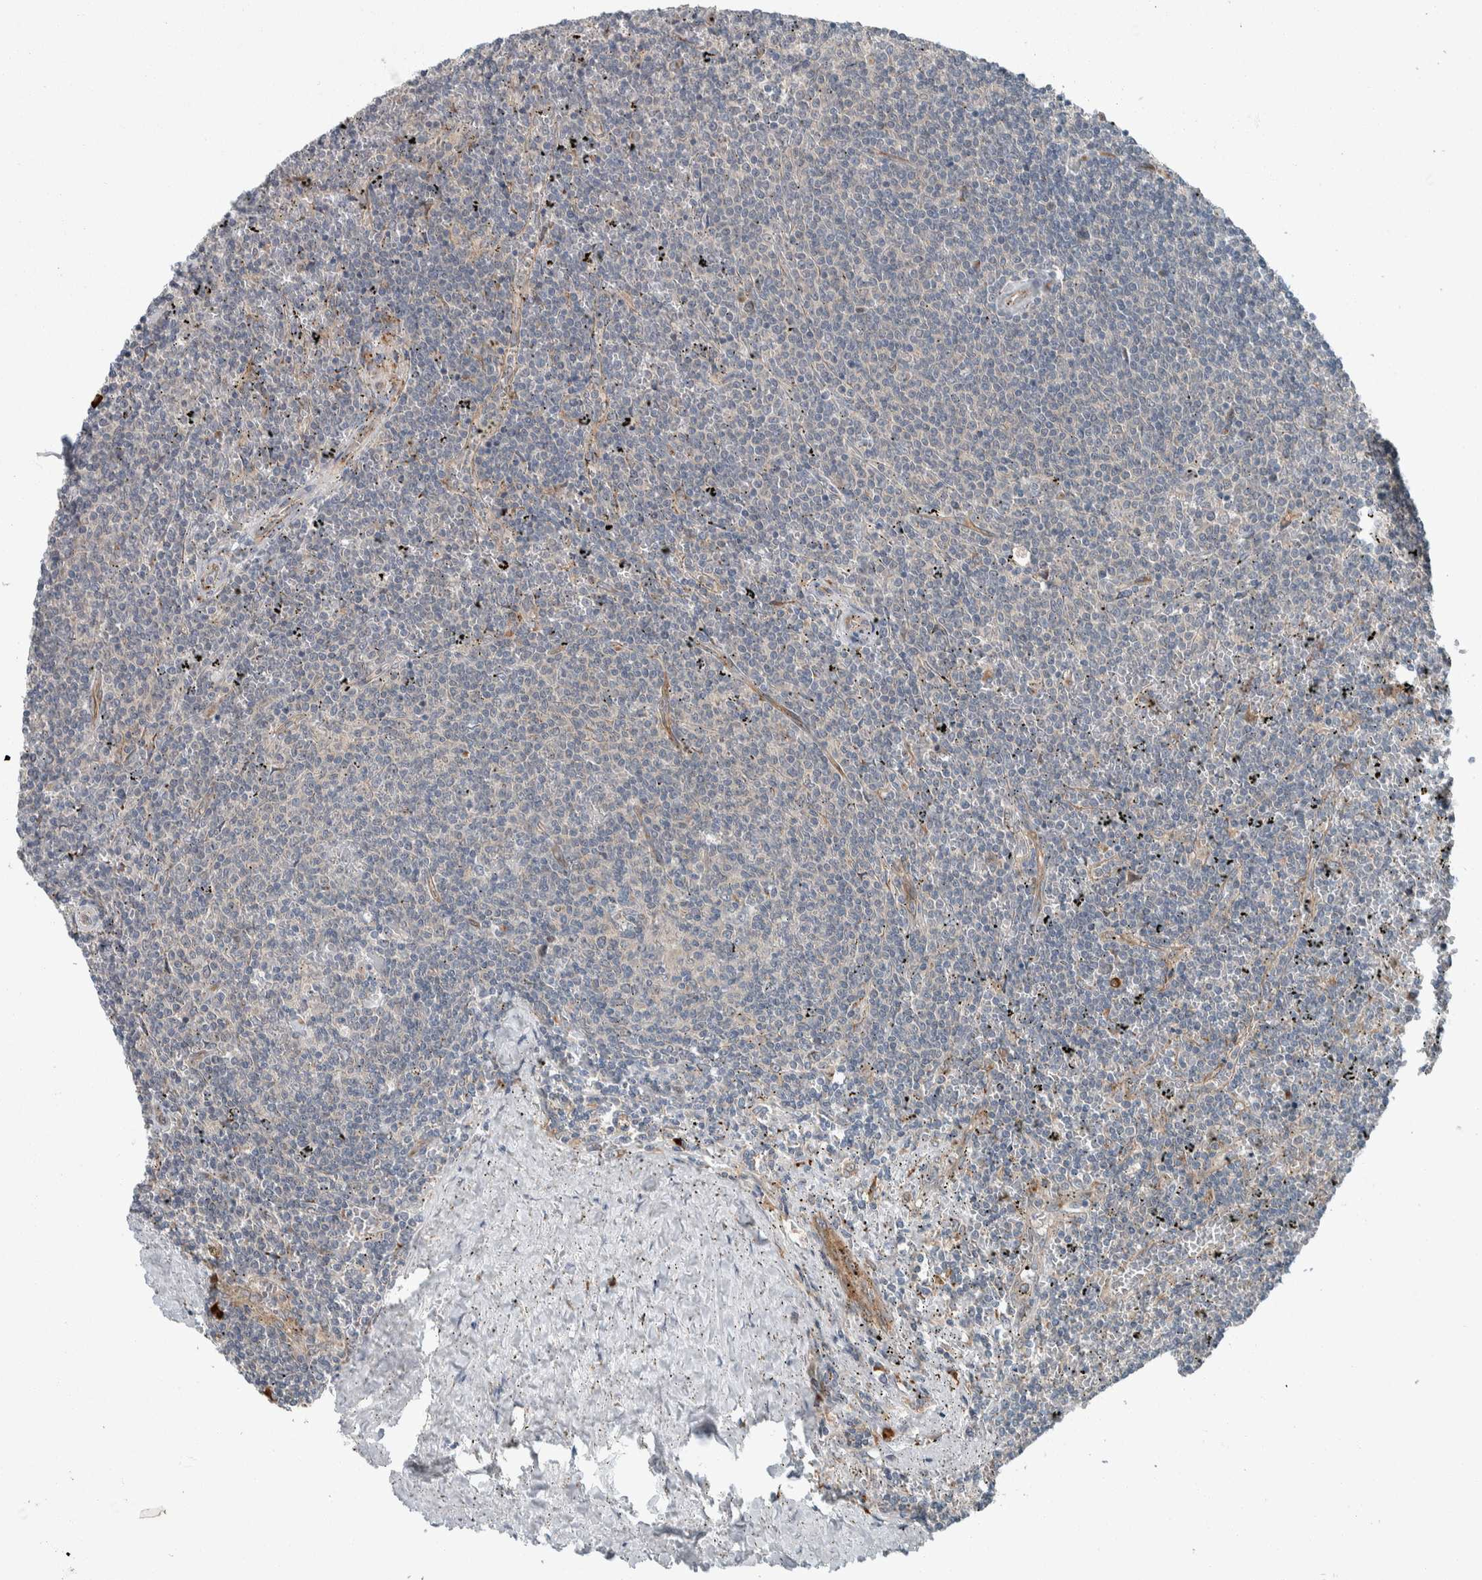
{"staining": {"intensity": "negative", "quantity": "none", "location": "none"}, "tissue": "lymphoma", "cell_type": "Tumor cells", "image_type": "cancer", "snomed": [{"axis": "morphology", "description": "Malignant lymphoma, non-Hodgkin's type, Low grade"}, {"axis": "topography", "description": "Spleen"}], "caption": "DAB (3,3'-diaminobenzidine) immunohistochemical staining of human low-grade malignant lymphoma, non-Hodgkin's type reveals no significant expression in tumor cells.", "gene": "USP25", "patient": {"sex": "female", "age": 50}}